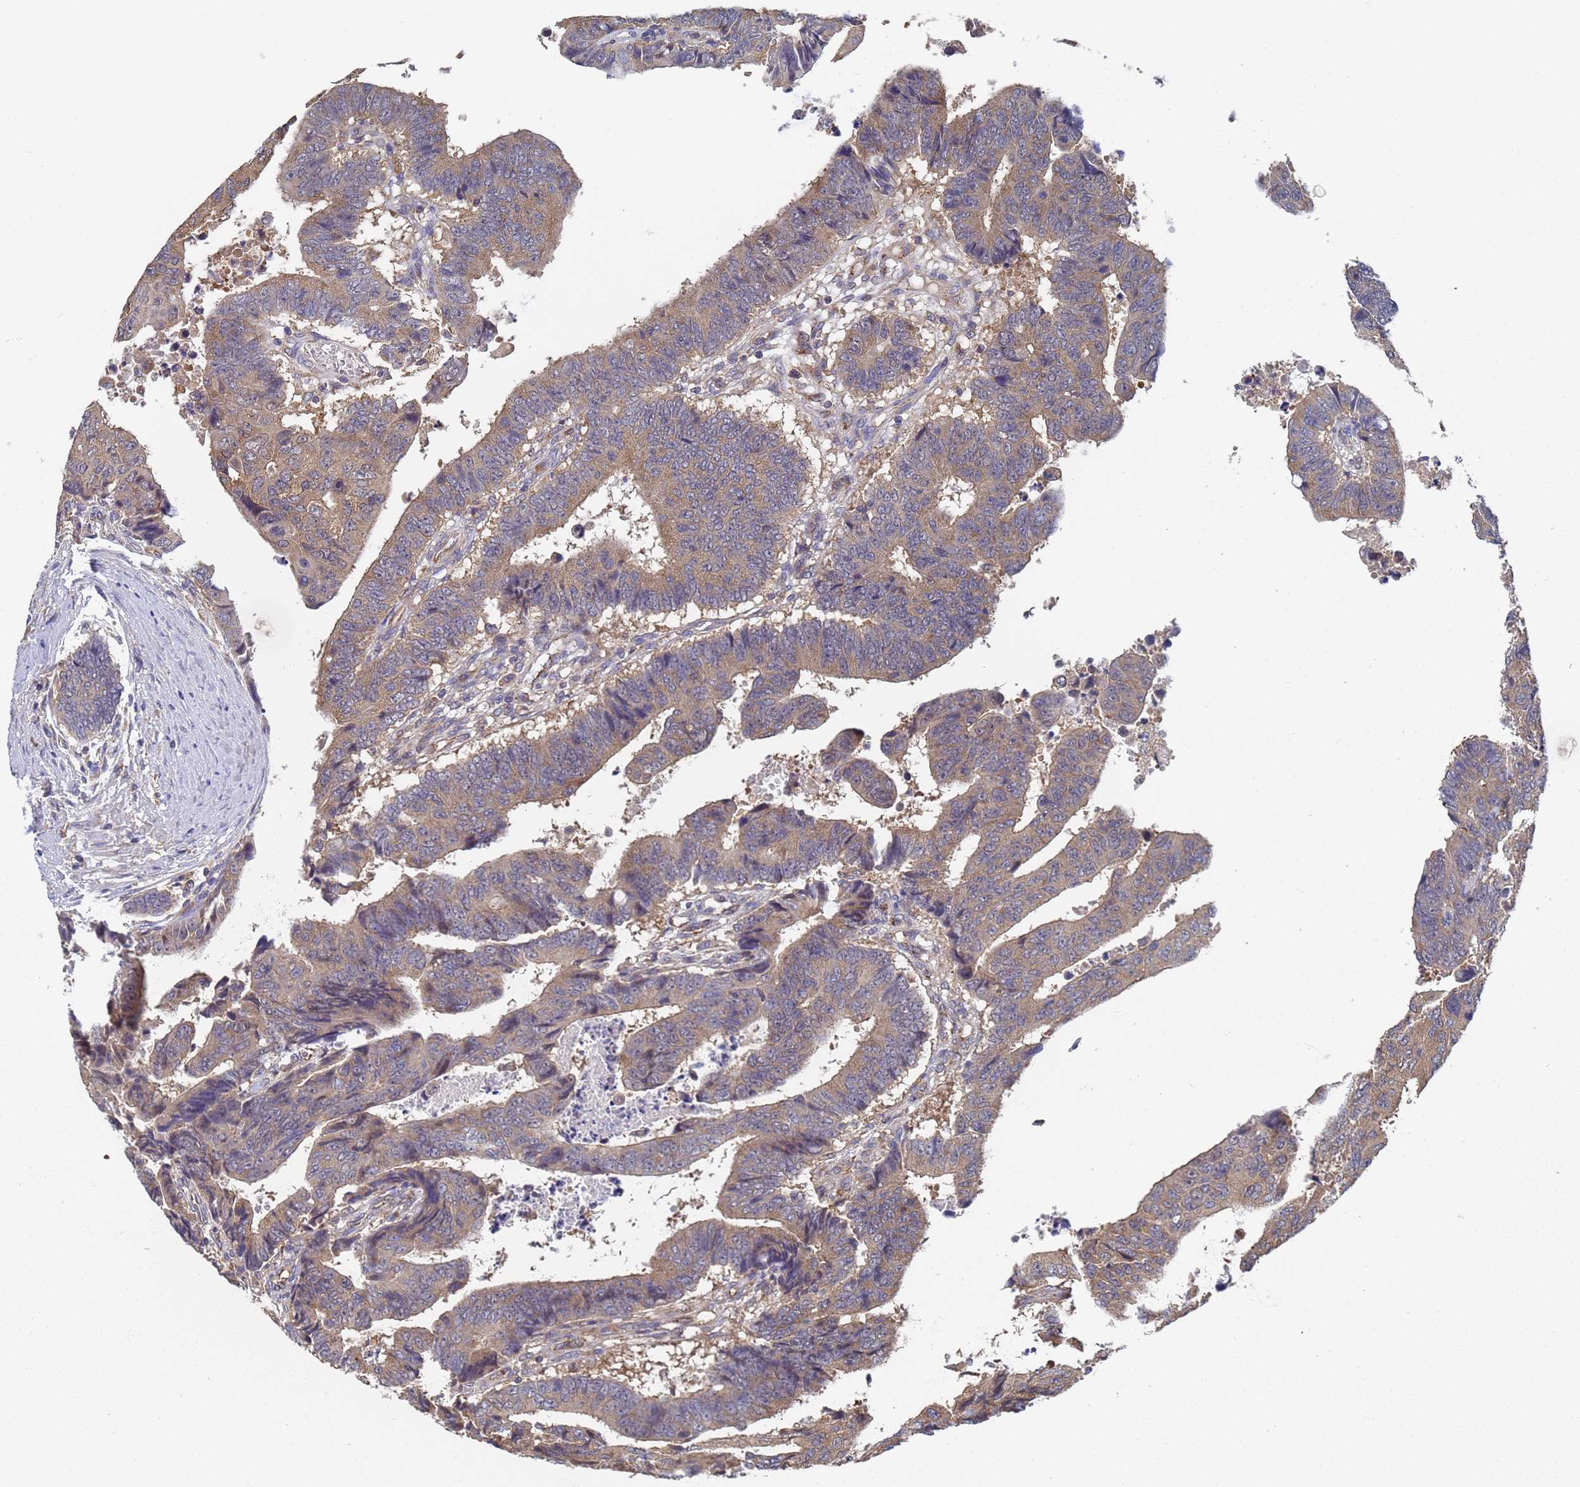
{"staining": {"intensity": "weak", "quantity": ">75%", "location": "cytoplasmic/membranous"}, "tissue": "colorectal cancer", "cell_type": "Tumor cells", "image_type": "cancer", "snomed": [{"axis": "morphology", "description": "Adenocarcinoma, NOS"}, {"axis": "topography", "description": "Rectum"}], "caption": "High-power microscopy captured an immunohistochemistry micrograph of colorectal cancer (adenocarcinoma), revealing weak cytoplasmic/membranous positivity in approximately >75% of tumor cells.", "gene": "ALS2CL", "patient": {"sex": "male", "age": 84}}